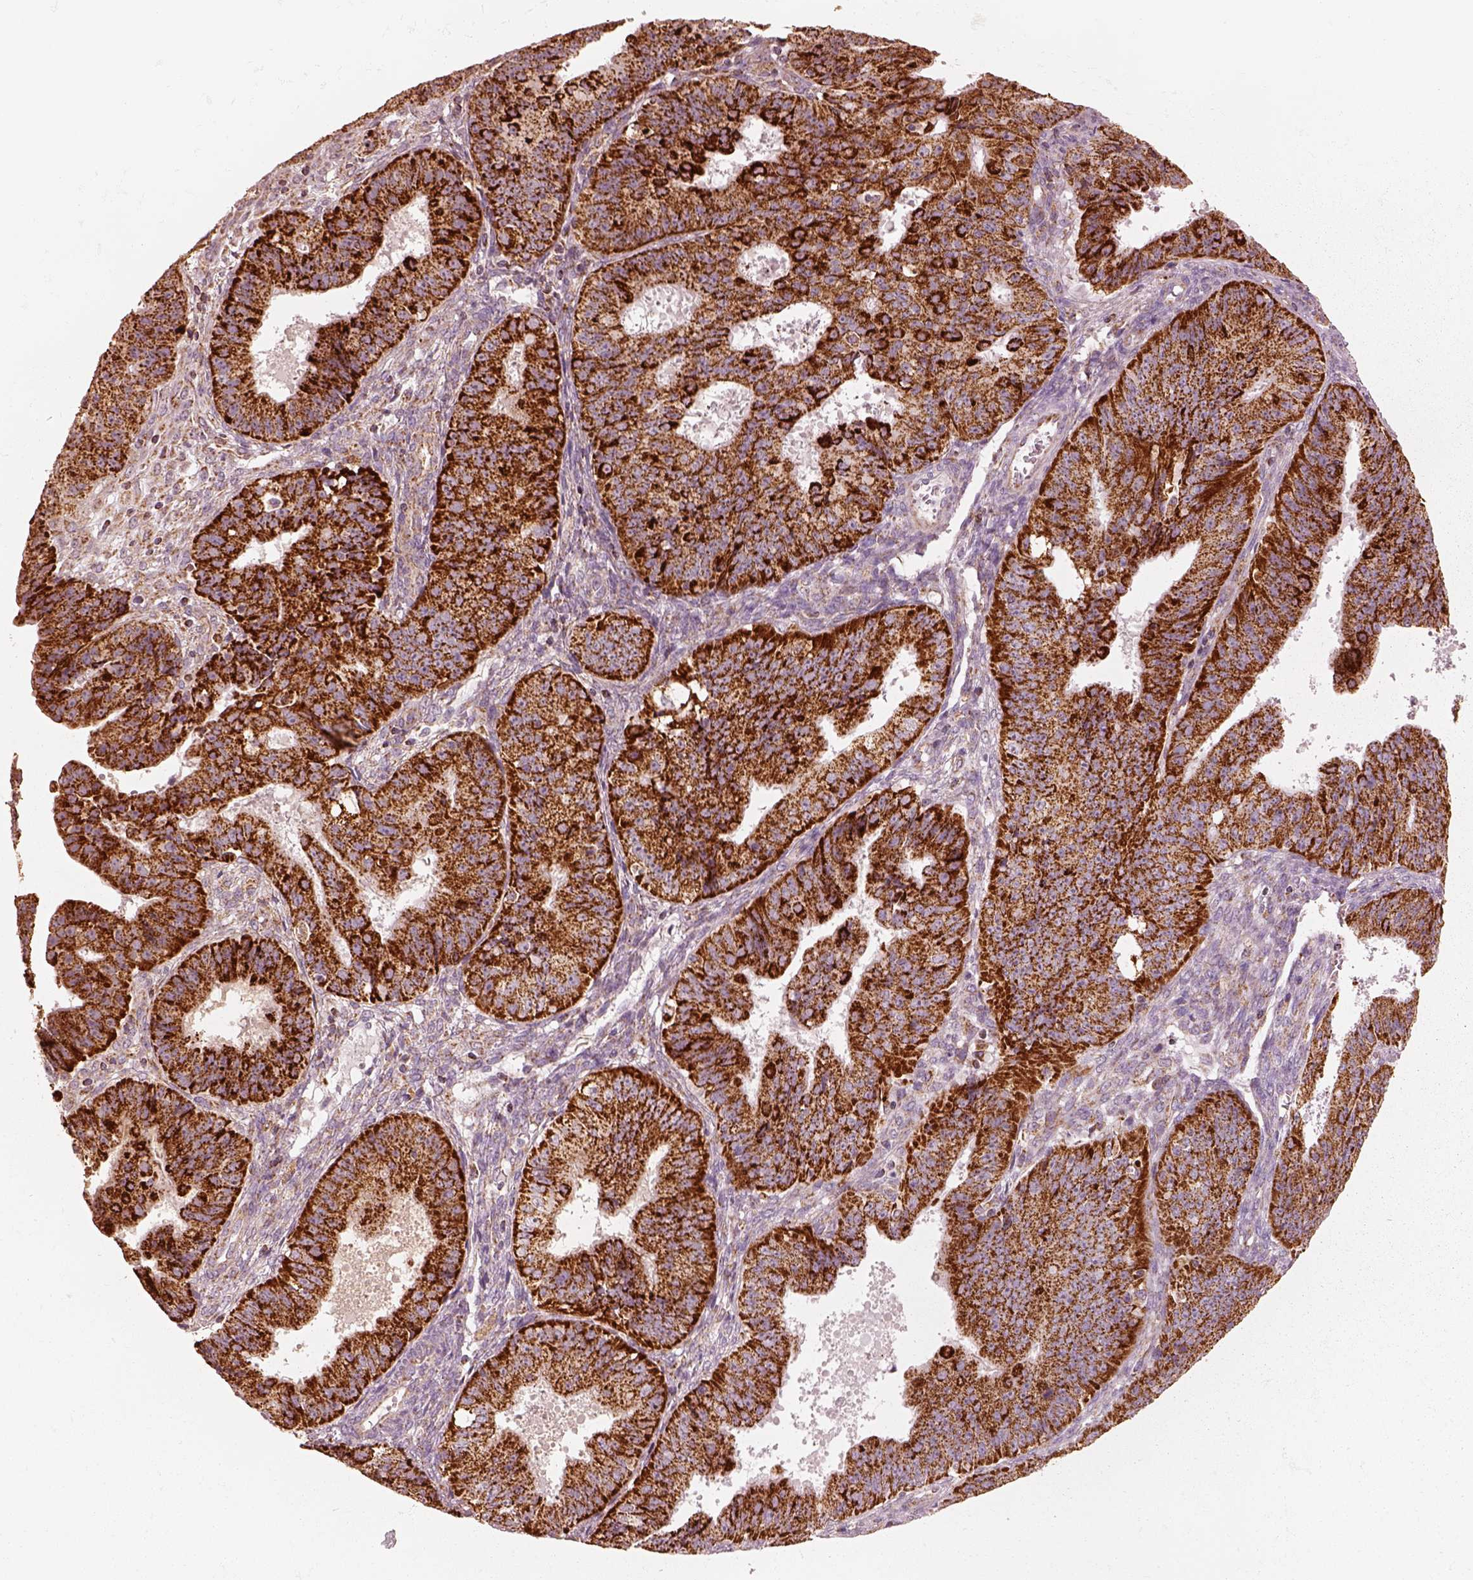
{"staining": {"intensity": "strong", "quantity": ">75%", "location": "cytoplasmic/membranous"}, "tissue": "ovarian cancer", "cell_type": "Tumor cells", "image_type": "cancer", "snomed": [{"axis": "morphology", "description": "Carcinoma, endometroid"}, {"axis": "topography", "description": "Ovary"}], "caption": "The micrograph shows immunohistochemical staining of endometroid carcinoma (ovarian). There is strong cytoplasmic/membranous staining is identified in approximately >75% of tumor cells.", "gene": "ENTPD6", "patient": {"sex": "female", "age": 42}}